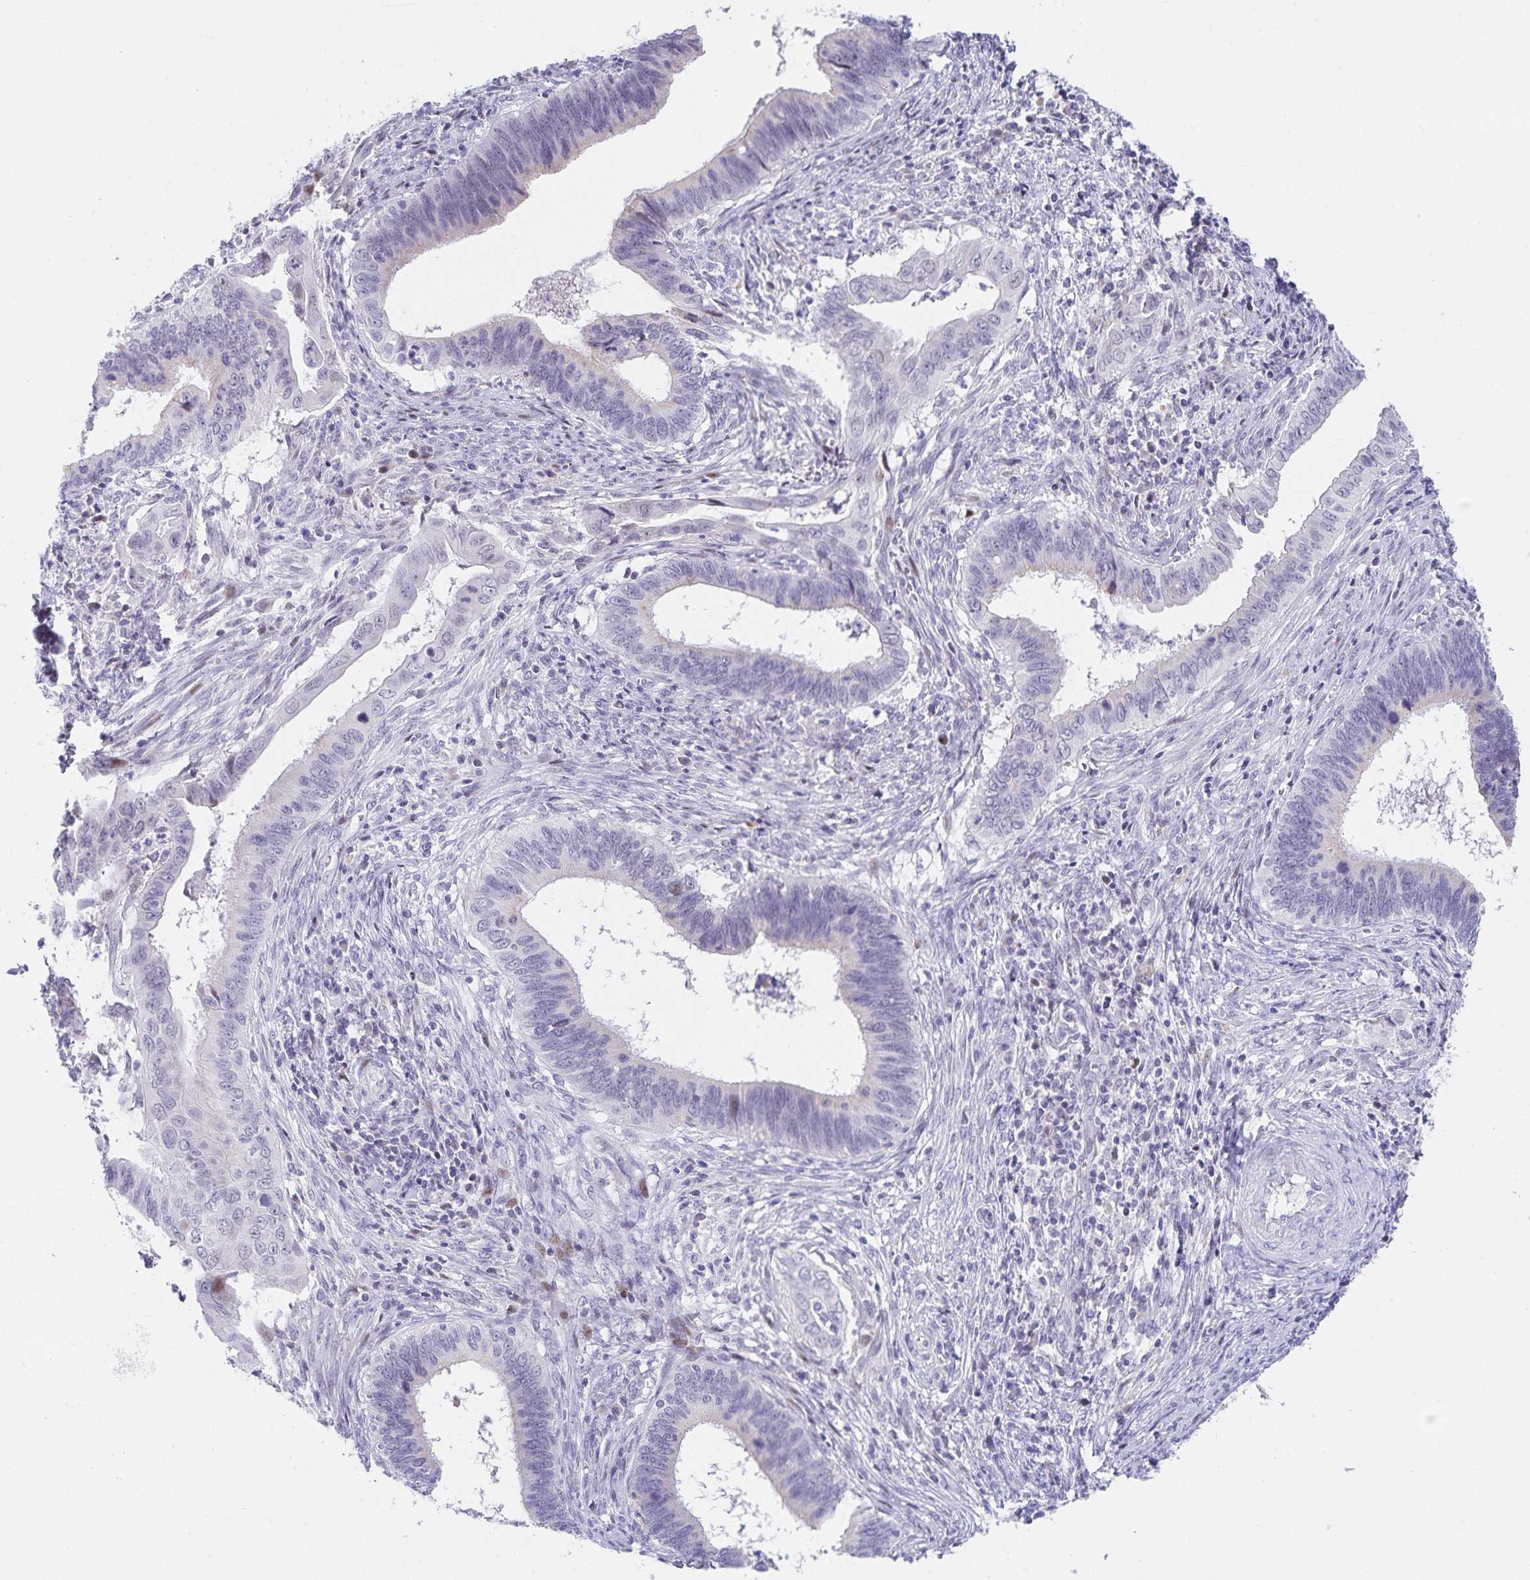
{"staining": {"intensity": "negative", "quantity": "none", "location": "none"}, "tissue": "cervical cancer", "cell_type": "Tumor cells", "image_type": "cancer", "snomed": [{"axis": "morphology", "description": "Adenocarcinoma, NOS"}, {"axis": "topography", "description": "Cervix"}], "caption": "Cervical adenocarcinoma stained for a protein using IHC shows no staining tumor cells.", "gene": "KBTBD13", "patient": {"sex": "female", "age": 42}}